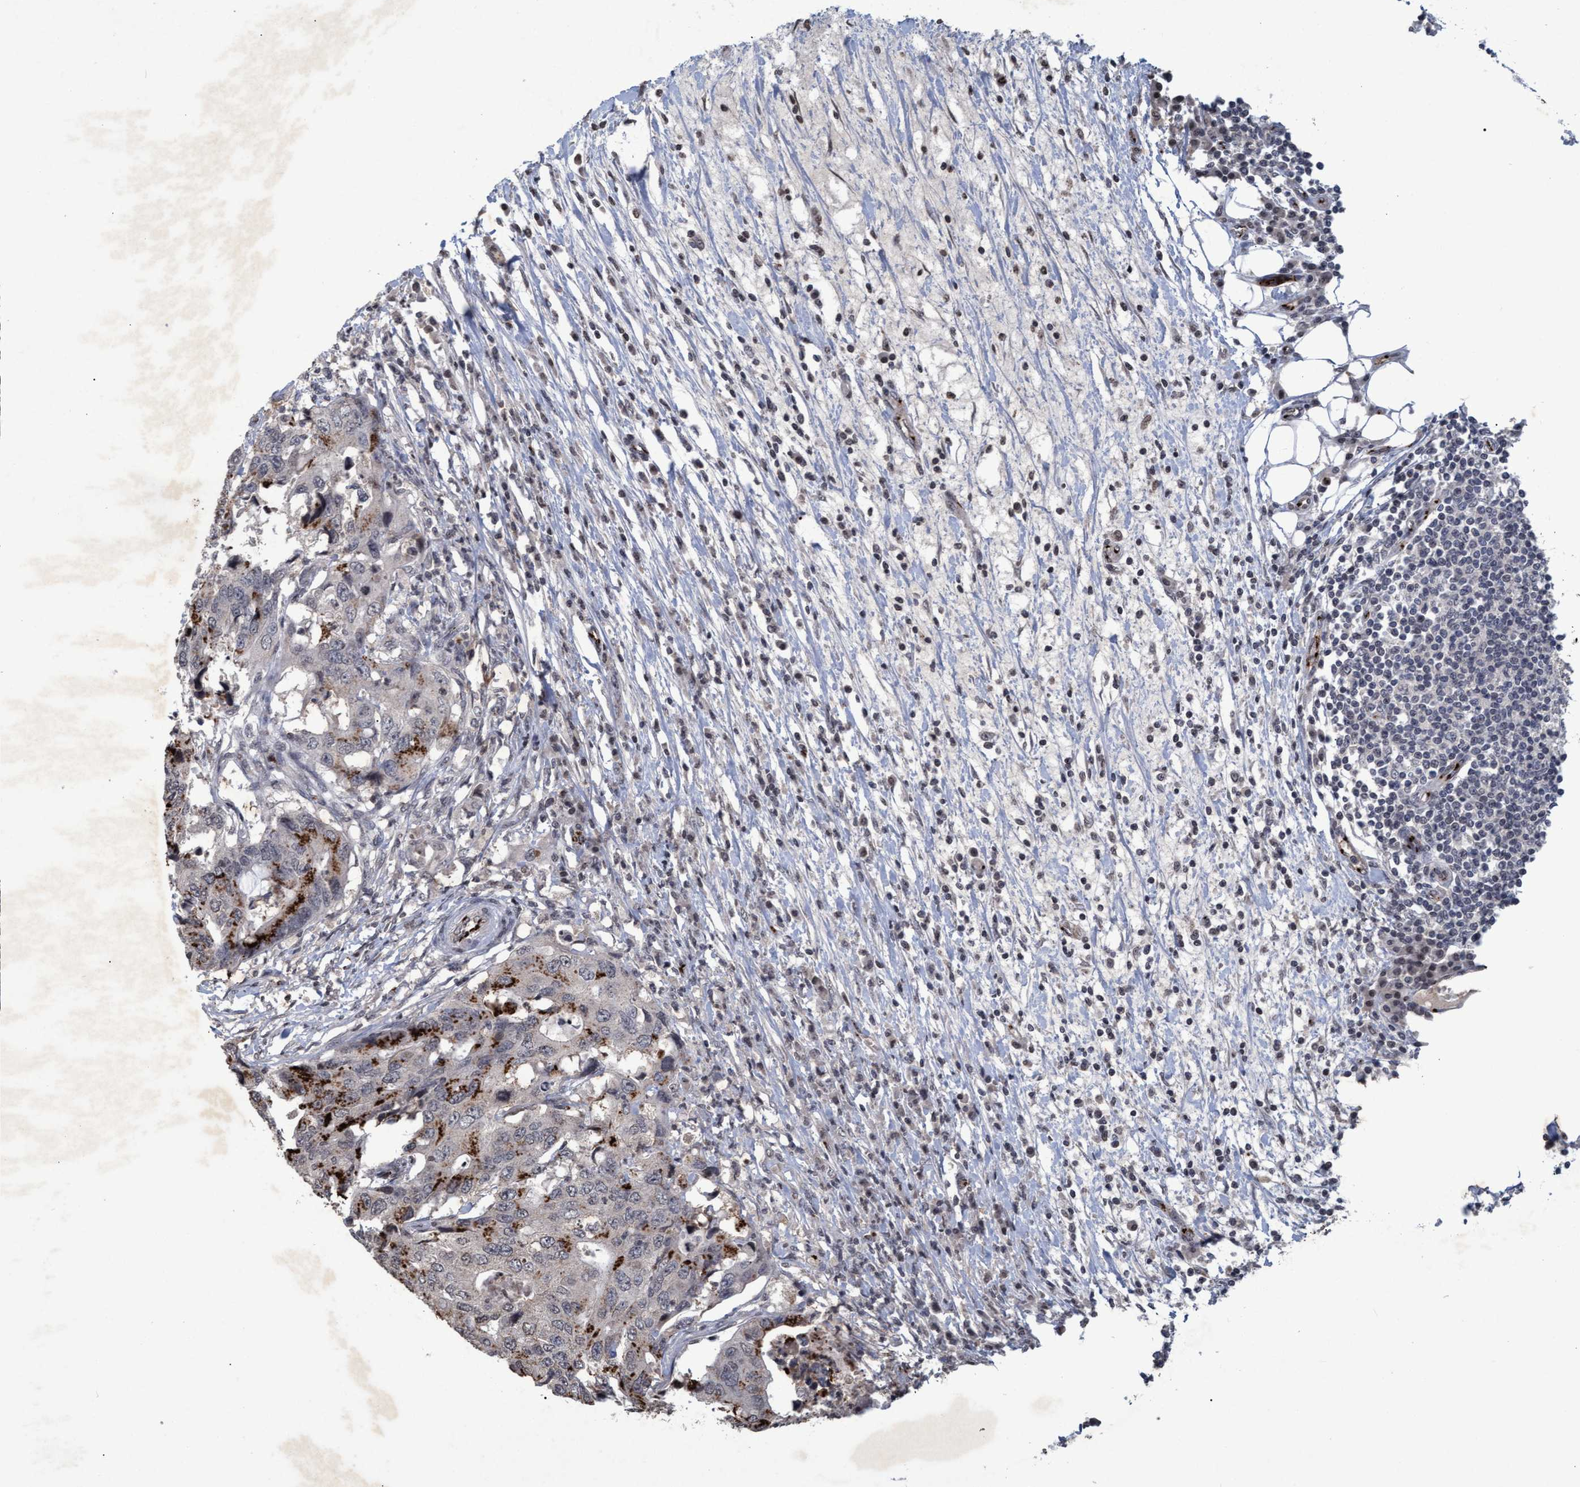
{"staining": {"intensity": "strong", "quantity": "25%-75%", "location": "cytoplasmic/membranous"}, "tissue": "colorectal cancer", "cell_type": "Tumor cells", "image_type": "cancer", "snomed": [{"axis": "morphology", "description": "Adenocarcinoma, NOS"}, {"axis": "topography", "description": "Colon"}], "caption": "Colorectal cancer stained for a protein (brown) demonstrates strong cytoplasmic/membranous positive staining in approximately 25%-75% of tumor cells.", "gene": "GALC", "patient": {"sex": "male", "age": 71}}